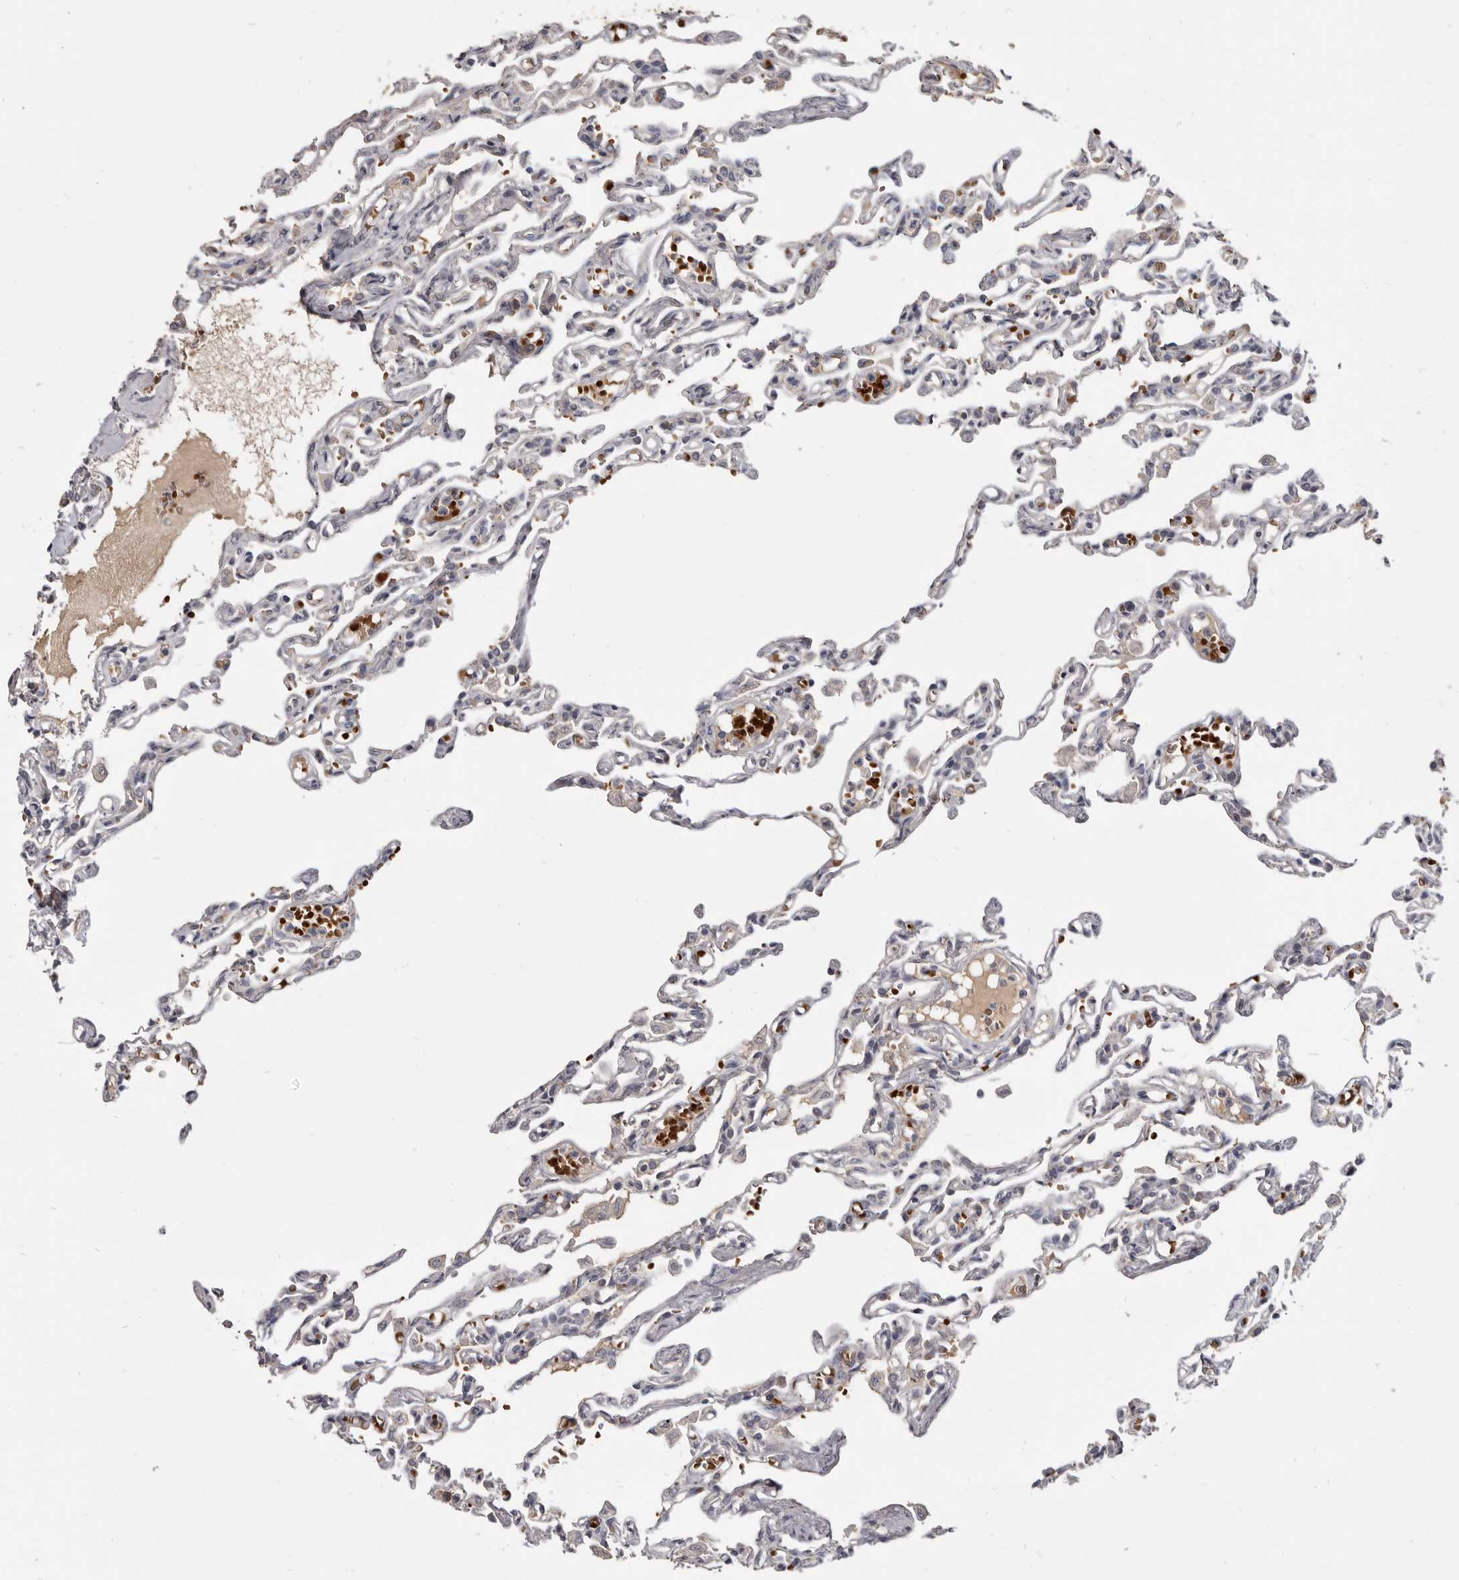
{"staining": {"intensity": "negative", "quantity": "none", "location": "none"}, "tissue": "lung", "cell_type": "Alveolar cells", "image_type": "normal", "snomed": [{"axis": "morphology", "description": "Normal tissue, NOS"}, {"axis": "topography", "description": "Lung"}], "caption": "The IHC image has no significant staining in alveolar cells of lung. (IHC, brightfield microscopy, high magnification).", "gene": "NENF", "patient": {"sex": "male", "age": 21}}